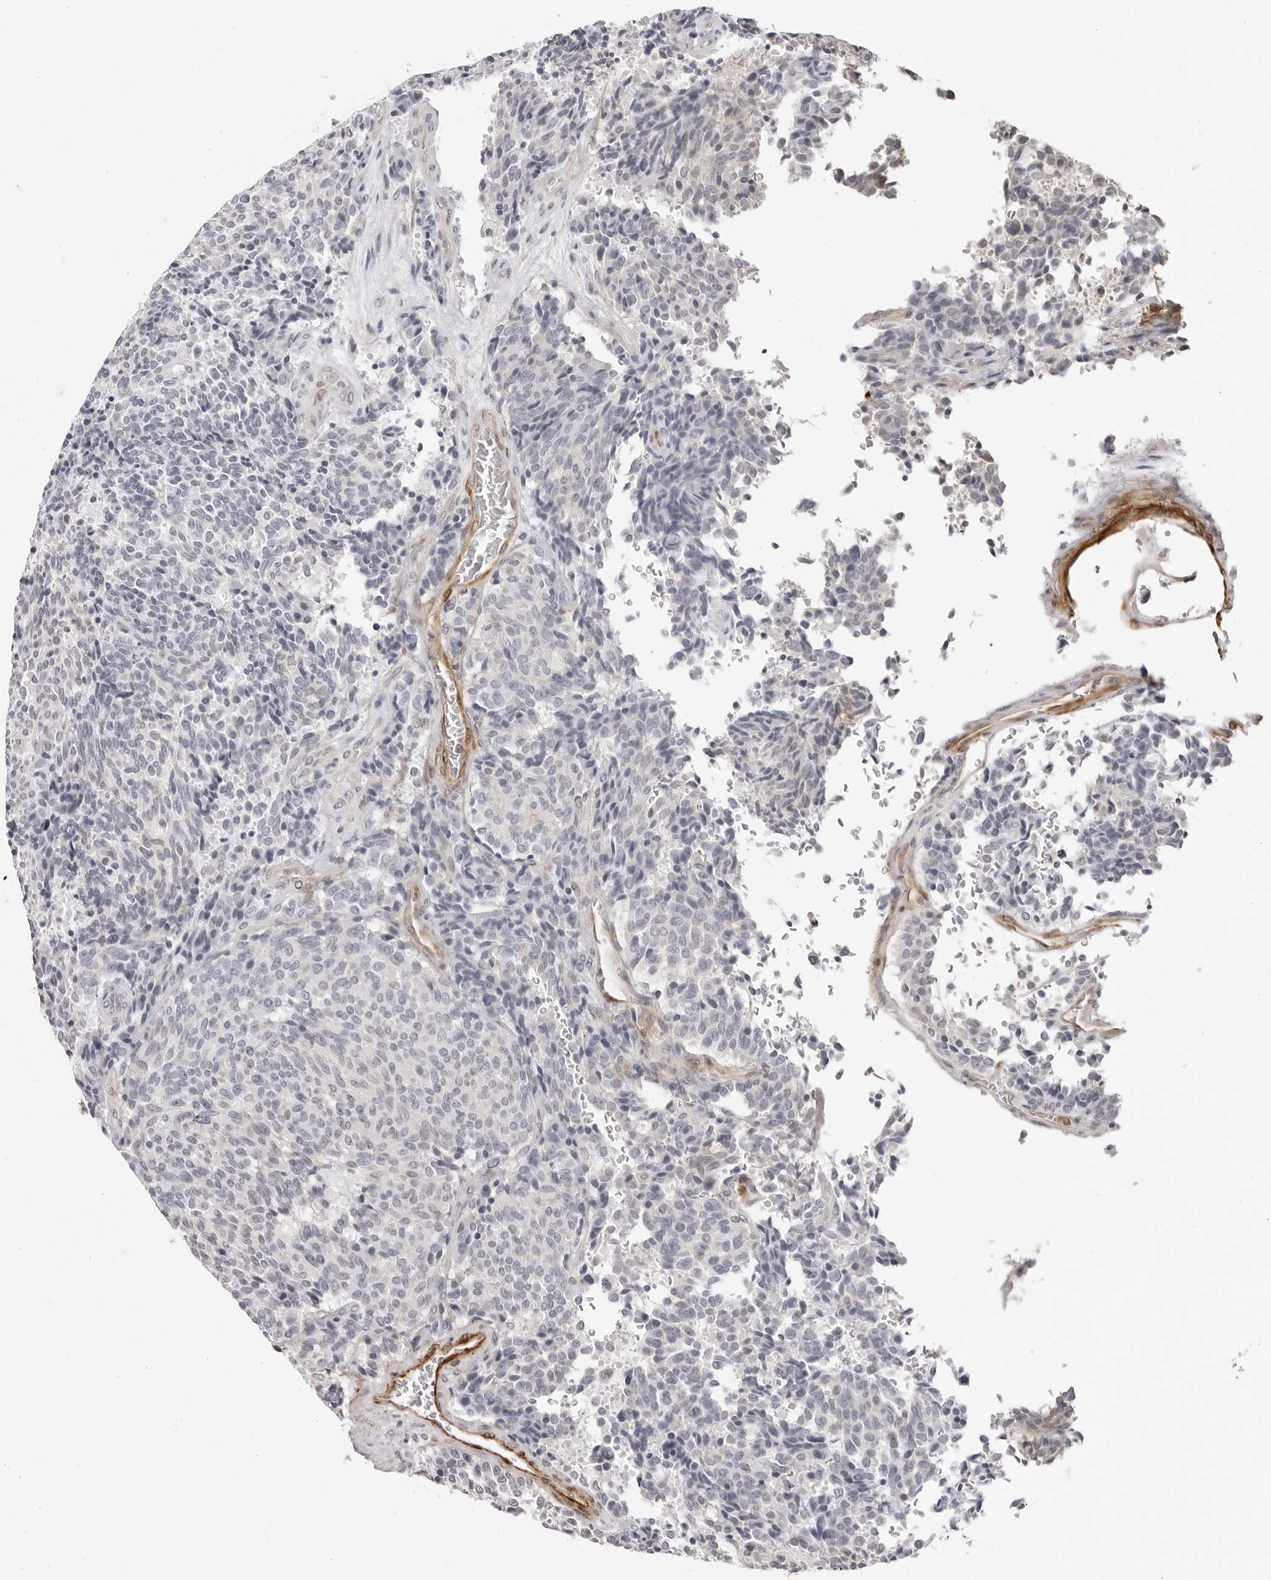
{"staining": {"intensity": "negative", "quantity": "none", "location": "none"}, "tissue": "carcinoid", "cell_type": "Tumor cells", "image_type": "cancer", "snomed": [{"axis": "morphology", "description": "Carcinoid, malignant, NOS"}, {"axis": "topography", "description": "Pancreas"}], "caption": "Immunohistochemistry (IHC) image of malignant carcinoid stained for a protein (brown), which displays no staining in tumor cells. (DAB IHC, high magnification).", "gene": "UNK", "patient": {"sex": "female", "age": 54}}